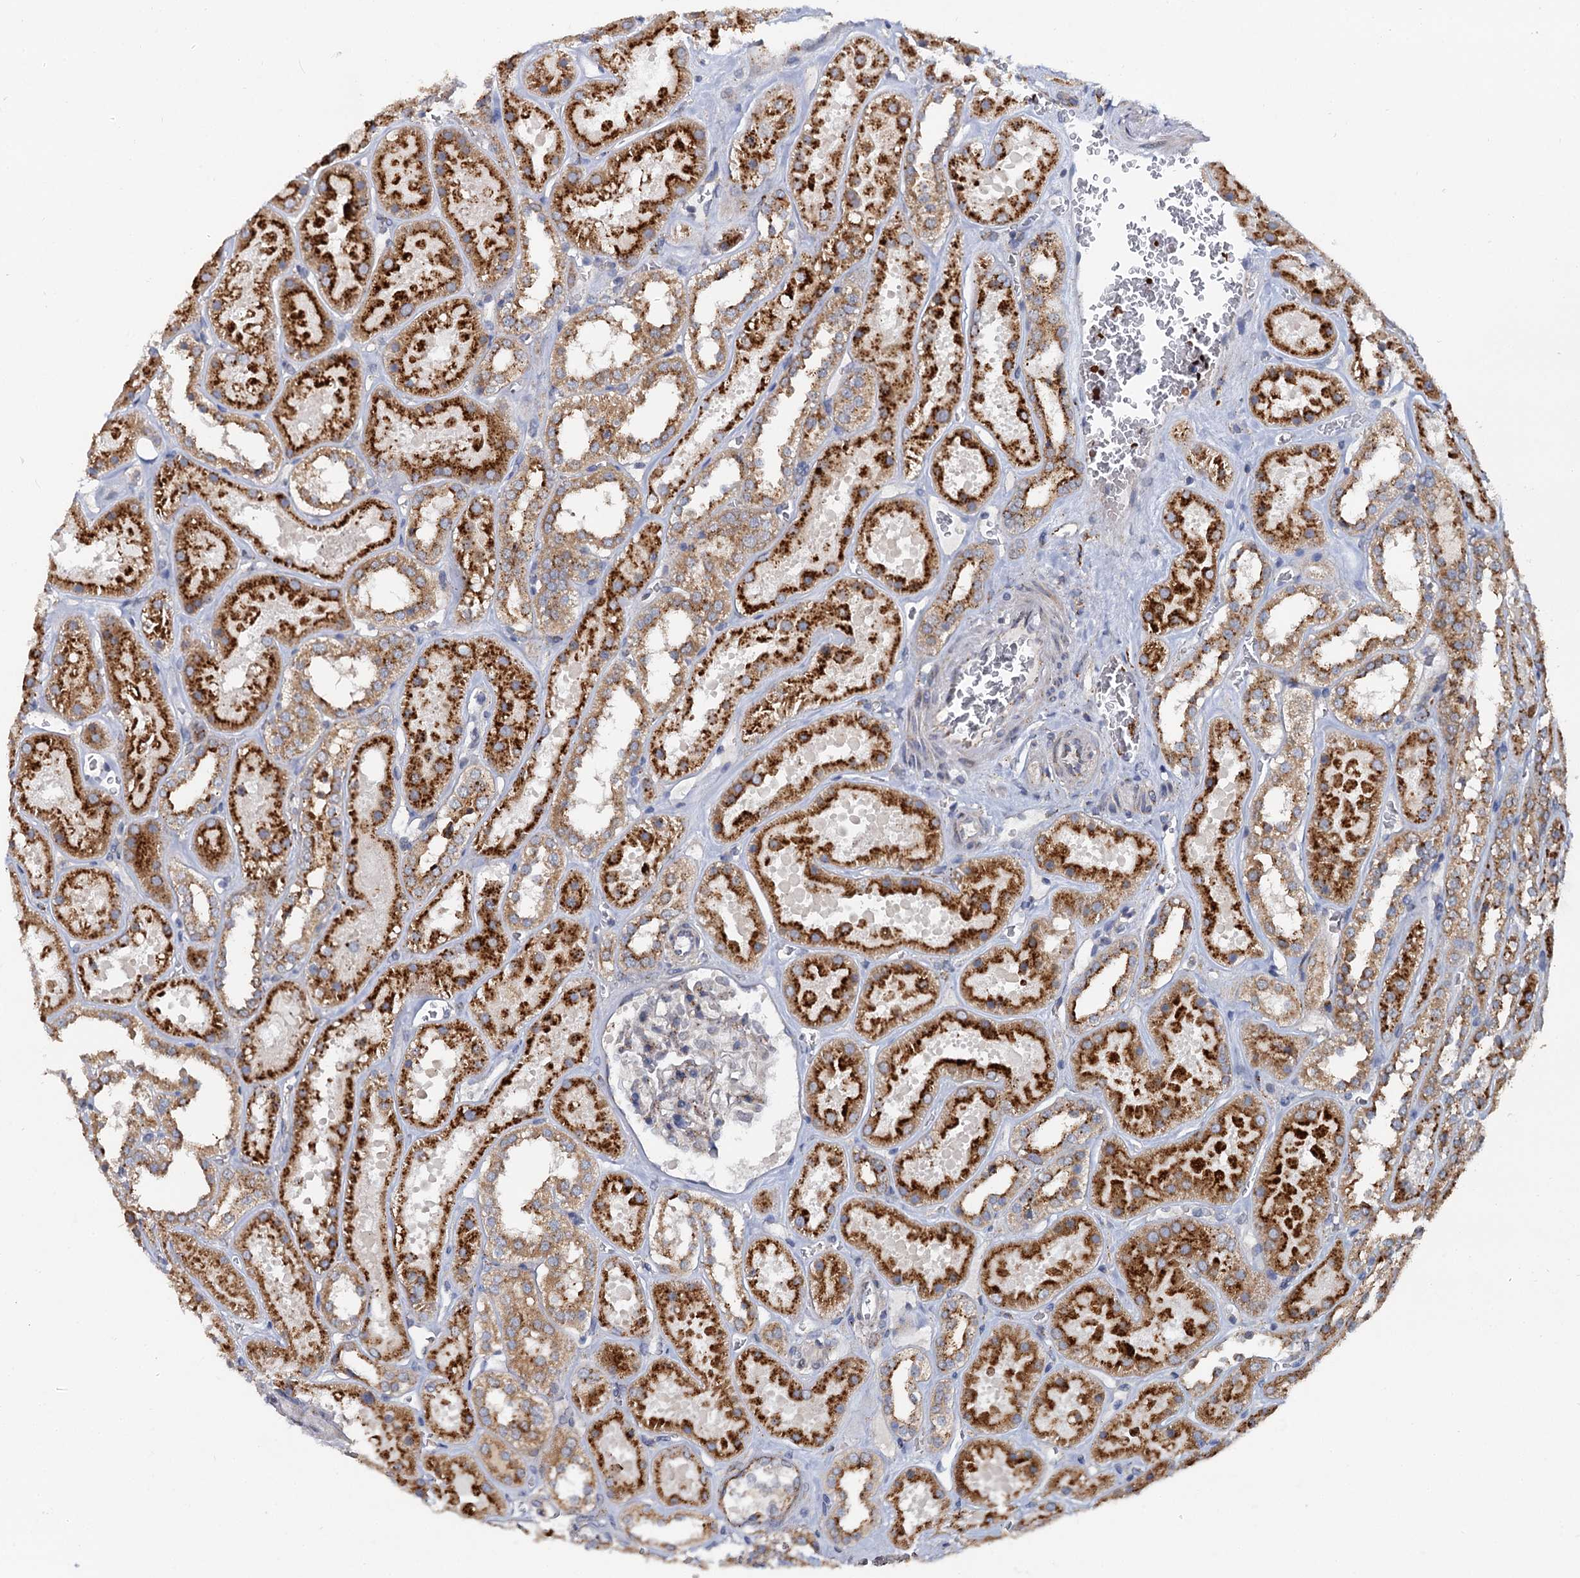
{"staining": {"intensity": "weak", "quantity": "<25%", "location": "cytoplasmic/membranous"}, "tissue": "kidney", "cell_type": "Cells in glomeruli", "image_type": "normal", "snomed": [{"axis": "morphology", "description": "Normal tissue, NOS"}, {"axis": "topography", "description": "Kidney"}], "caption": "The micrograph demonstrates no staining of cells in glomeruli in unremarkable kidney. (Stains: DAB (3,3'-diaminobenzidine) immunohistochemistry with hematoxylin counter stain, Microscopy: brightfield microscopy at high magnification).", "gene": "GBA1", "patient": {"sex": "female", "age": 41}}